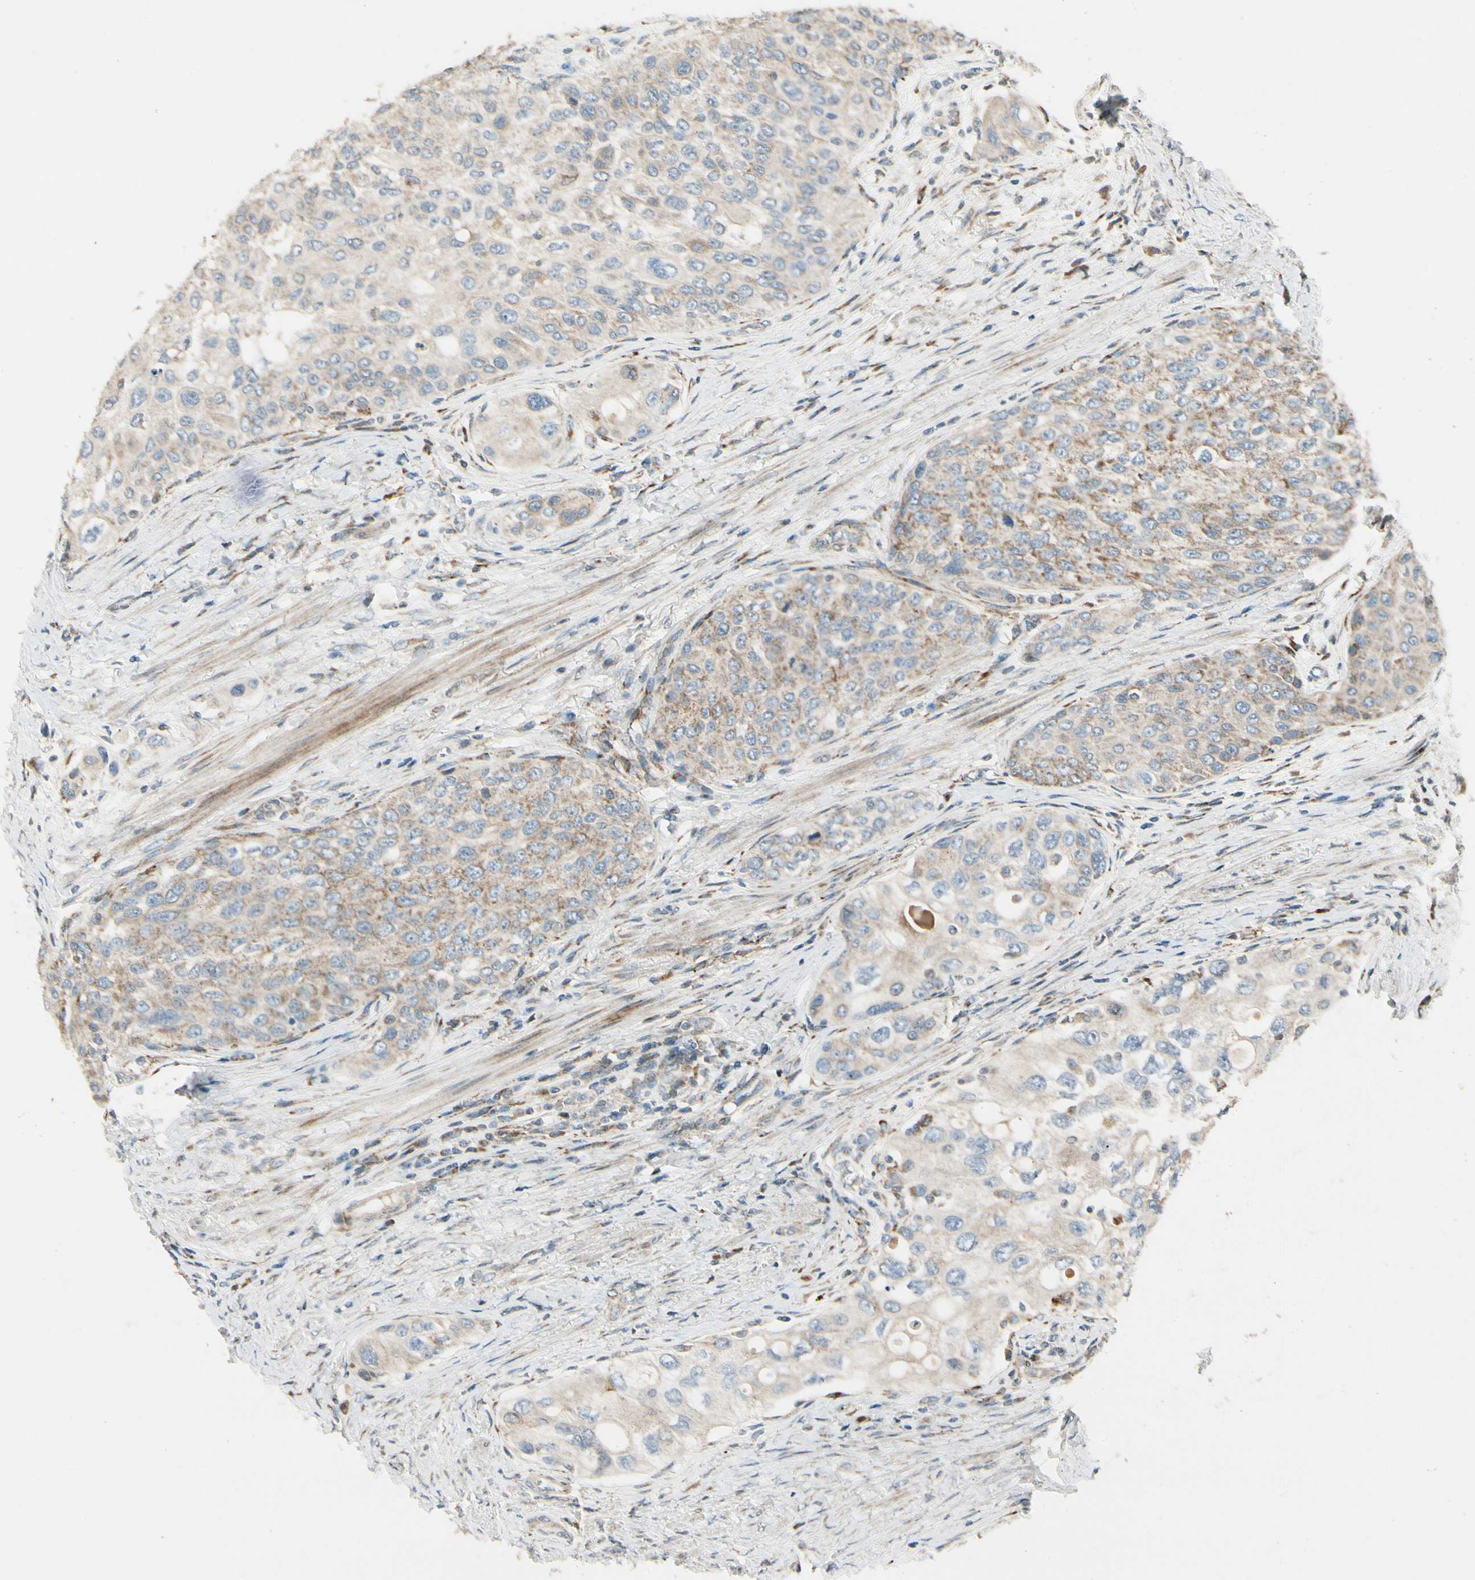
{"staining": {"intensity": "weak", "quantity": ">75%", "location": "cytoplasmic/membranous"}, "tissue": "urothelial cancer", "cell_type": "Tumor cells", "image_type": "cancer", "snomed": [{"axis": "morphology", "description": "Urothelial carcinoma, High grade"}, {"axis": "topography", "description": "Urinary bladder"}], "caption": "A brown stain labels weak cytoplasmic/membranous staining of a protein in human high-grade urothelial carcinoma tumor cells. The staining was performed using DAB, with brown indicating positive protein expression. Nuclei are stained blue with hematoxylin.", "gene": "MRPL9", "patient": {"sex": "female", "age": 56}}